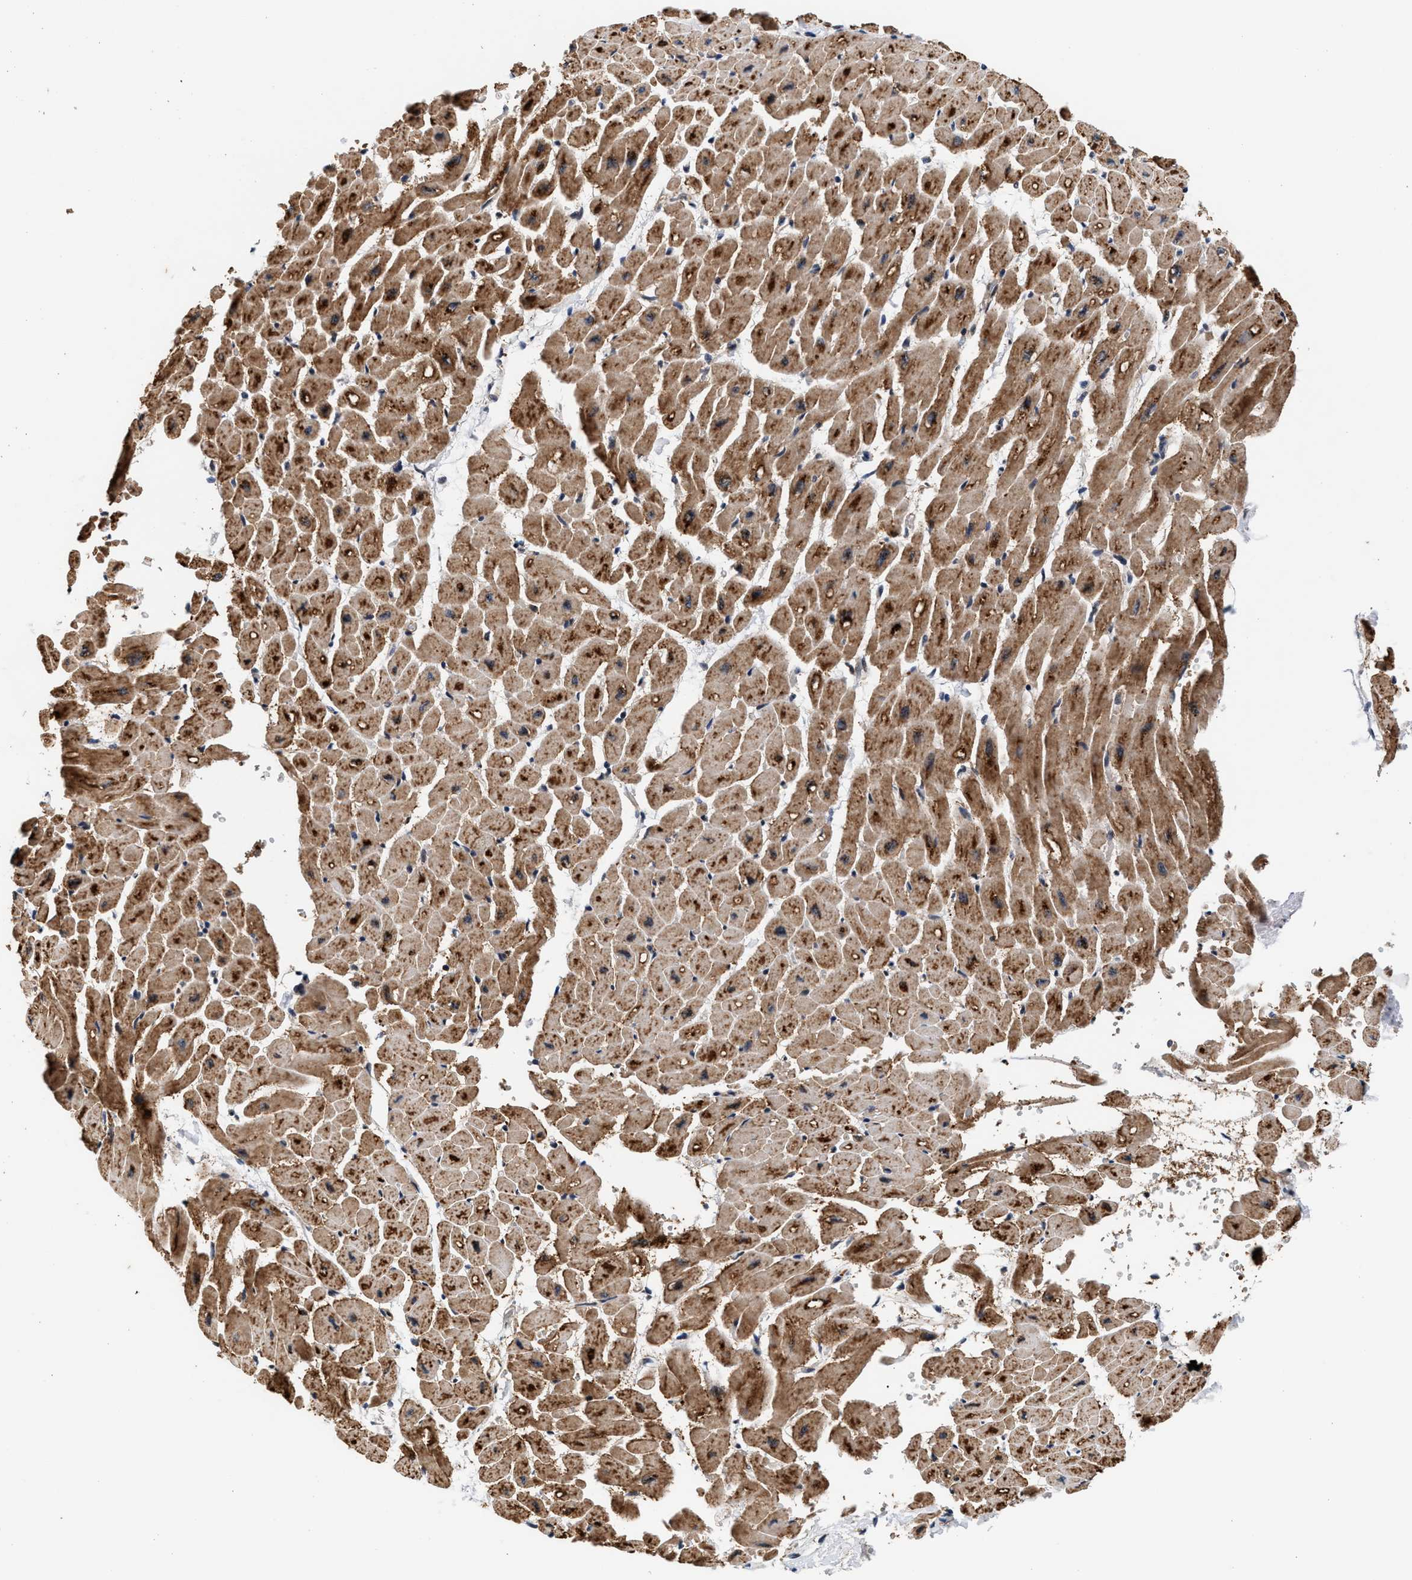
{"staining": {"intensity": "moderate", "quantity": ">75%", "location": "cytoplasmic/membranous"}, "tissue": "heart muscle", "cell_type": "Cardiomyocytes", "image_type": "normal", "snomed": [{"axis": "morphology", "description": "Normal tissue, NOS"}, {"axis": "topography", "description": "Heart"}], "caption": "This is a photomicrograph of immunohistochemistry staining of benign heart muscle, which shows moderate expression in the cytoplasmic/membranous of cardiomyocytes.", "gene": "SGK1", "patient": {"sex": "male", "age": 45}}